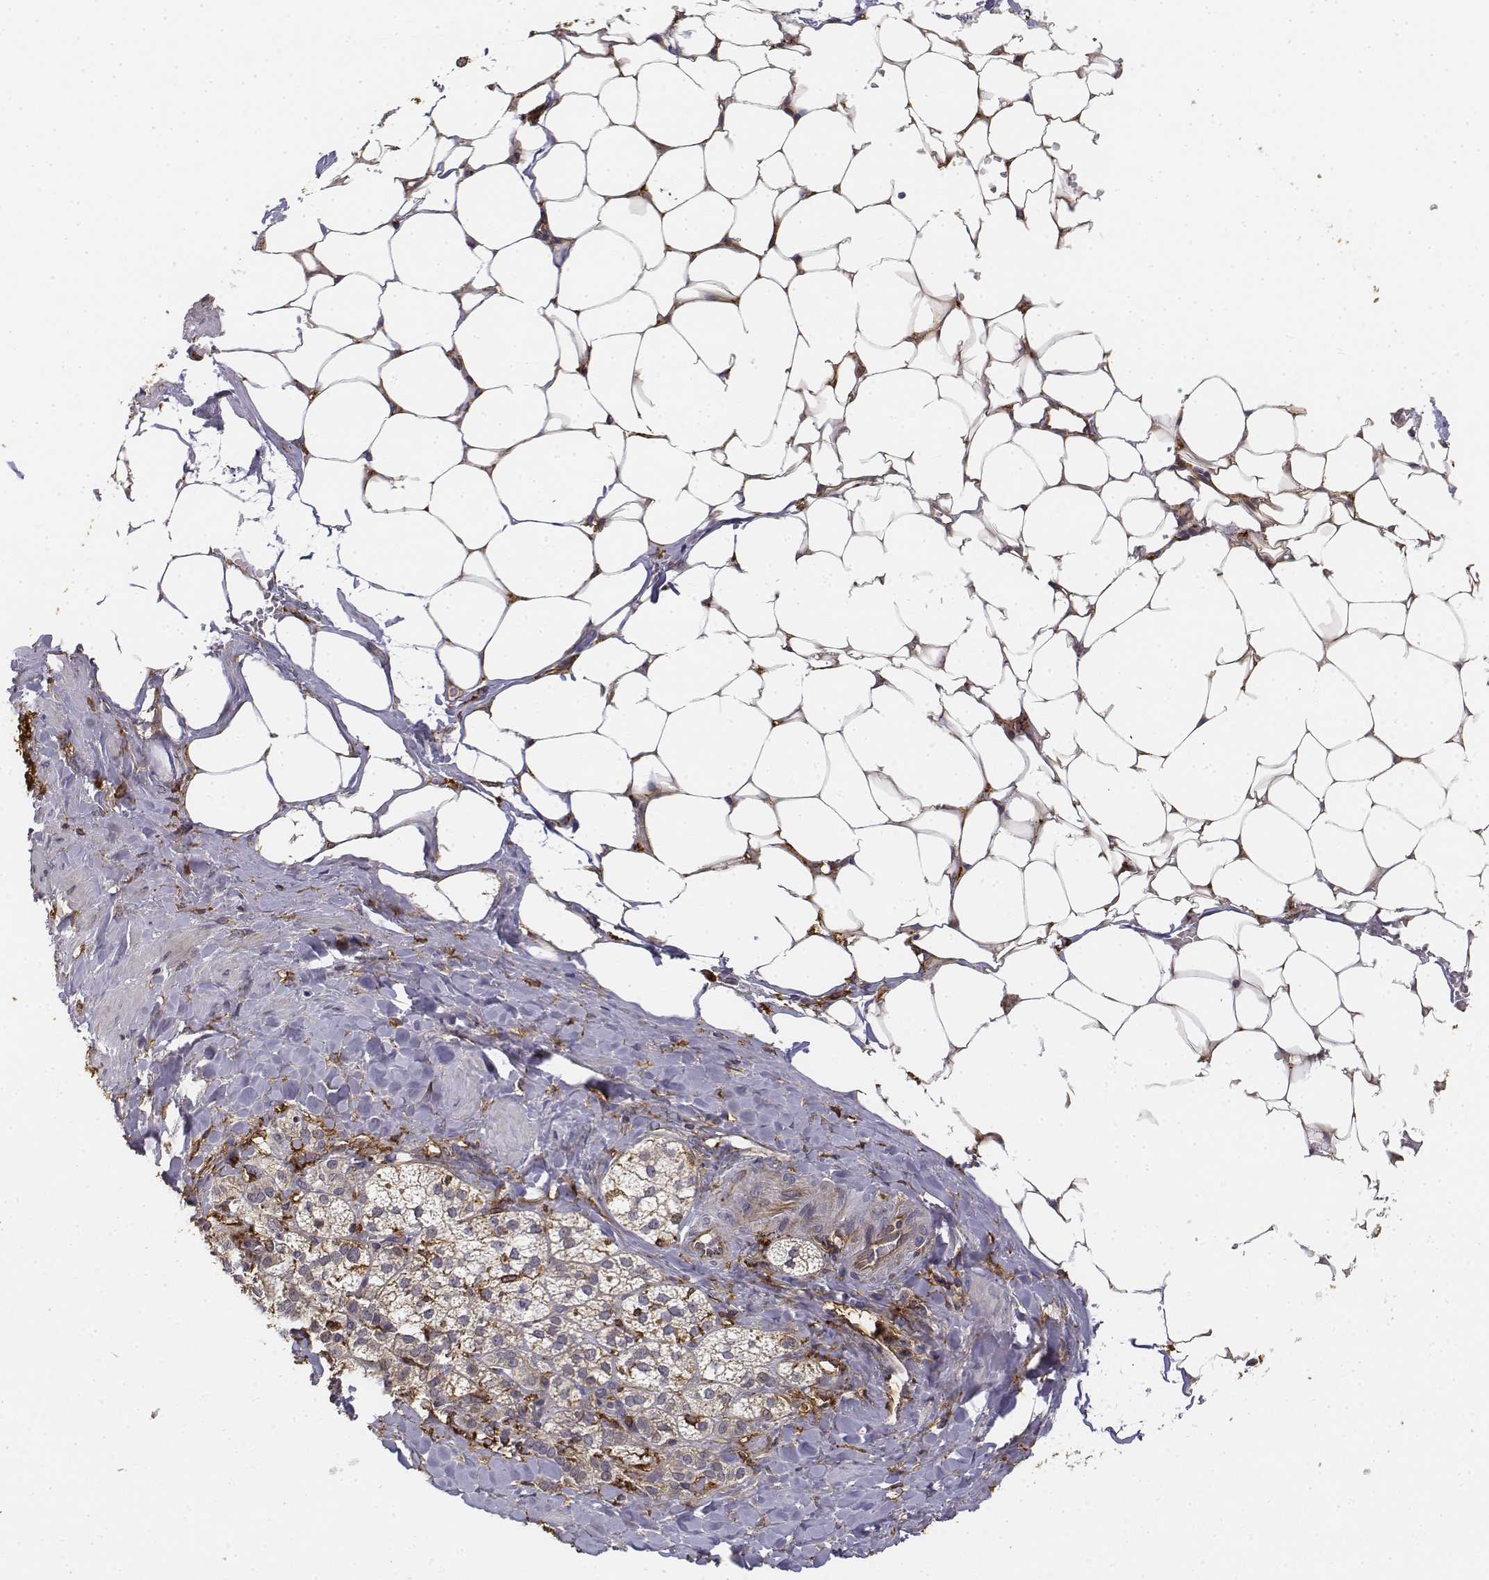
{"staining": {"intensity": "moderate", "quantity": "25%-75%", "location": "cytoplasmic/membranous"}, "tissue": "adrenal gland", "cell_type": "Glandular cells", "image_type": "normal", "snomed": [{"axis": "morphology", "description": "Normal tissue, NOS"}, {"axis": "topography", "description": "Adrenal gland"}], "caption": "A histopathology image of adrenal gland stained for a protein demonstrates moderate cytoplasmic/membranous brown staining in glandular cells. Ihc stains the protein of interest in brown and the nuclei are stained blue.", "gene": "CD14", "patient": {"sex": "male", "age": 53}}